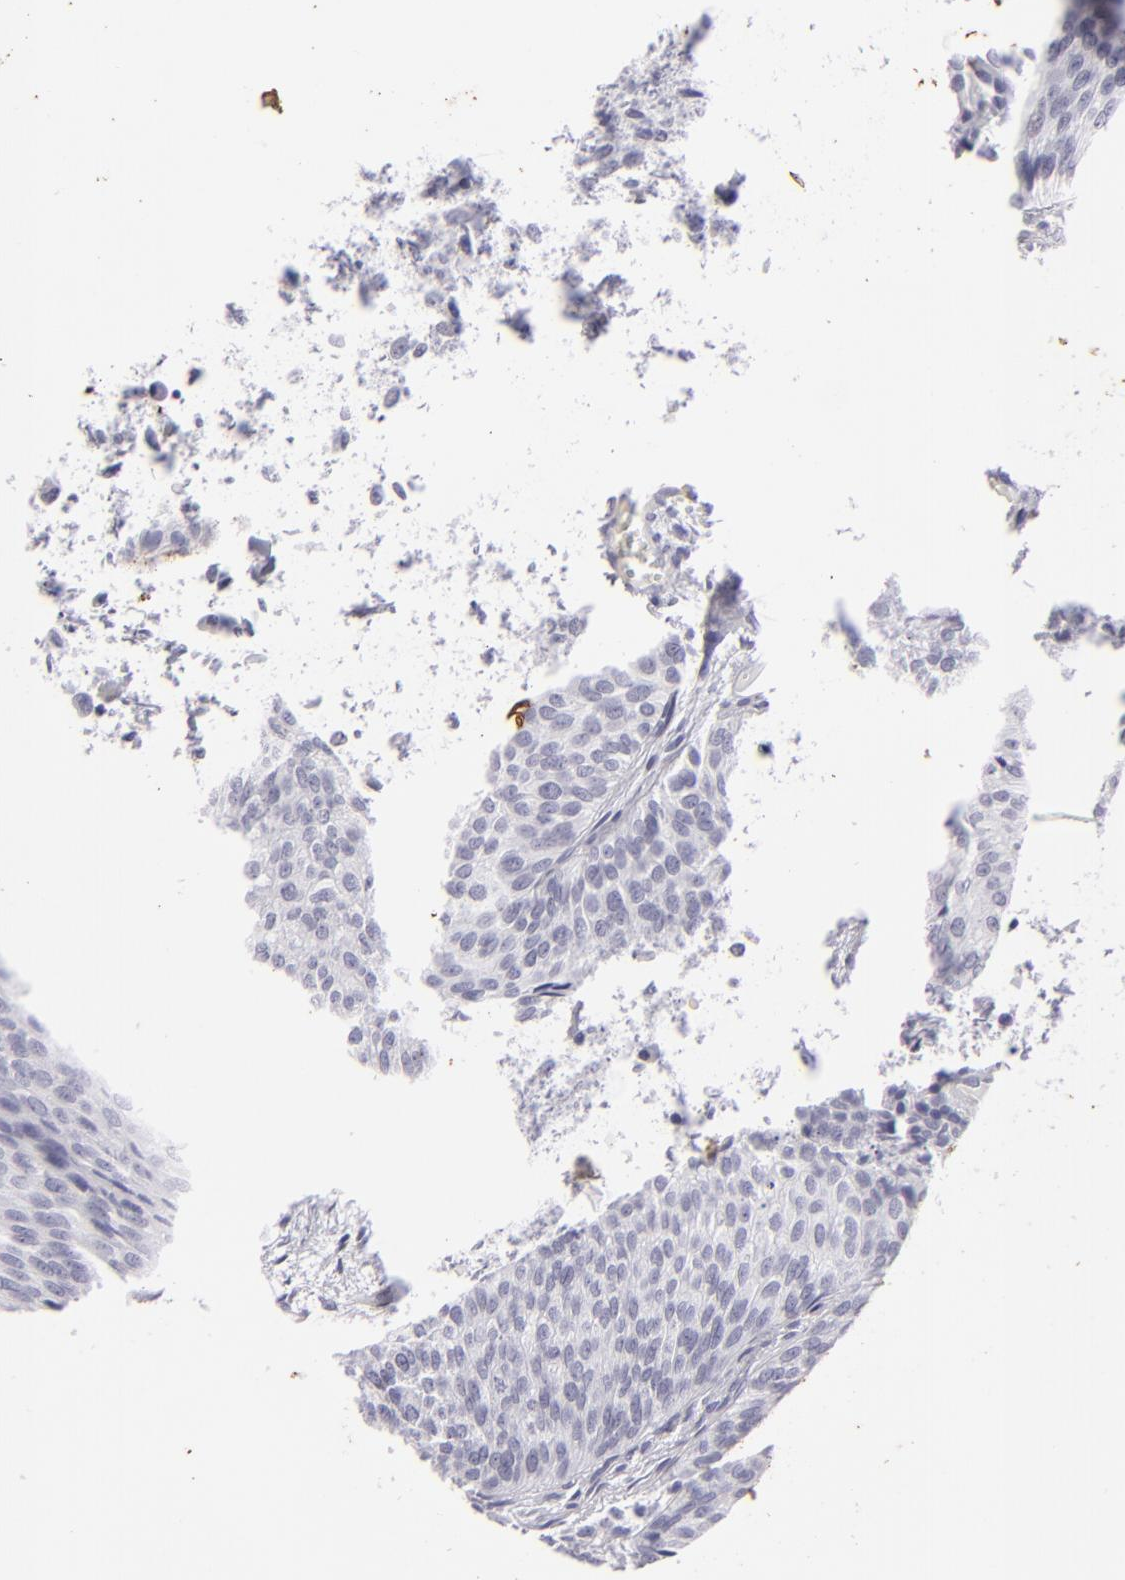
{"staining": {"intensity": "negative", "quantity": "none", "location": "none"}, "tissue": "urothelial cancer", "cell_type": "Tumor cells", "image_type": "cancer", "snomed": [{"axis": "morphology", "description": "Urothelial carcinoma, Low grade"}, {"axis": "topography", "description": "Urinary bladder"}], "caption": "A high-resolution image shows IHC staining of urothelial cancer, which shows no significant positivity in tumor cells.", "gene": "KRT1", "patient": {"sex": "male", "age": 84}}